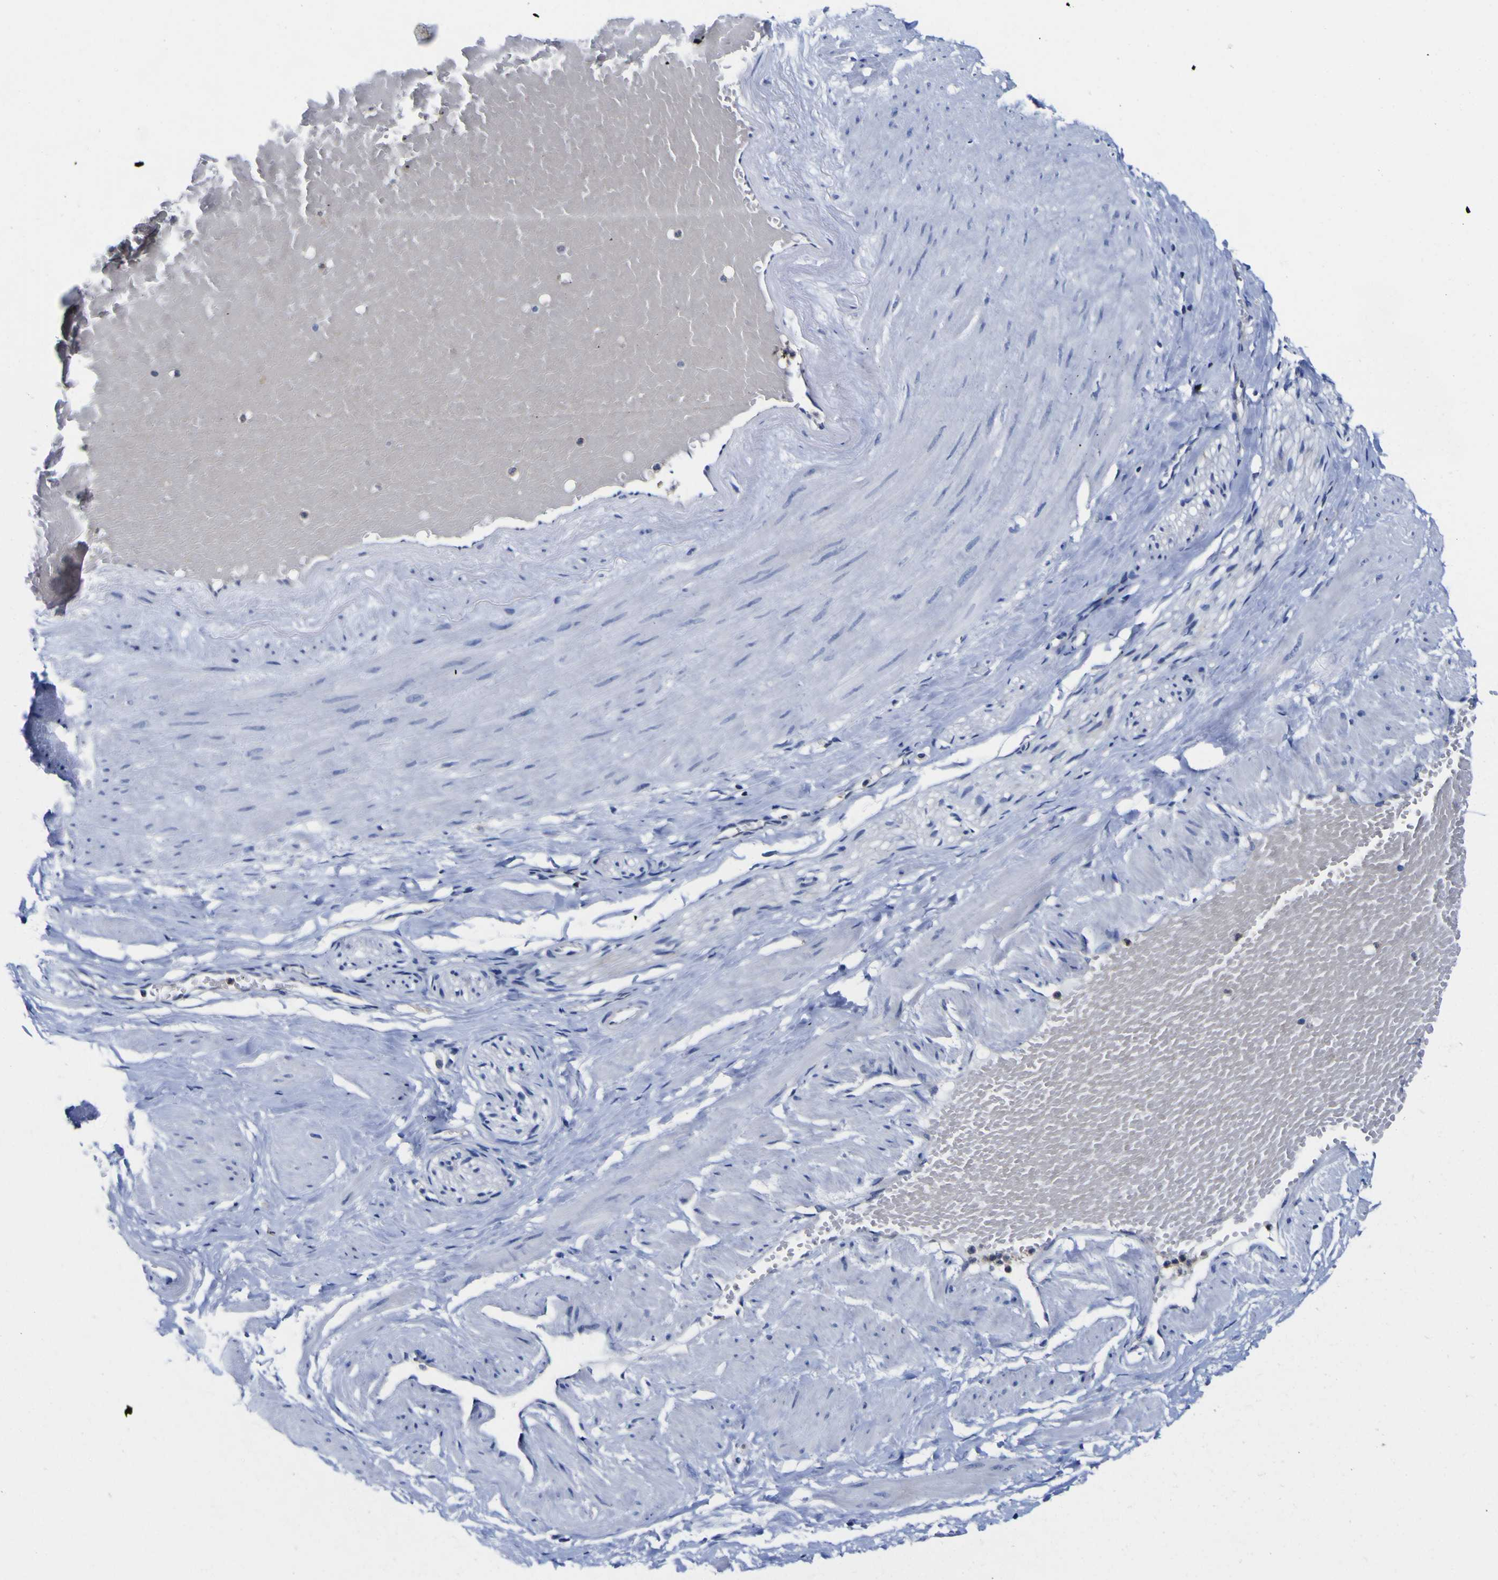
{"staining": {"intensity": "negative", "quantity": "none", "location": "none"}, "tissue": "adipose tissue", "cell_type": "Adipocytes", "image_type": "normal", "snomed": [{"axis": "morphology", "description": "Normal tissue, NOS"}, {"axis": "topography", "description": "Soft tissue"}, {"axis": "topography", "description": "Vascular tissue"}], "caption": "A photomicrograph of human adipose tissue is negative for staining in adipocytes. (Immunohistochemistry (ihc), brightfield microscopy, high magnification).", "gene": "CASP6", "patient": {"sex": "female", "age": 35}}